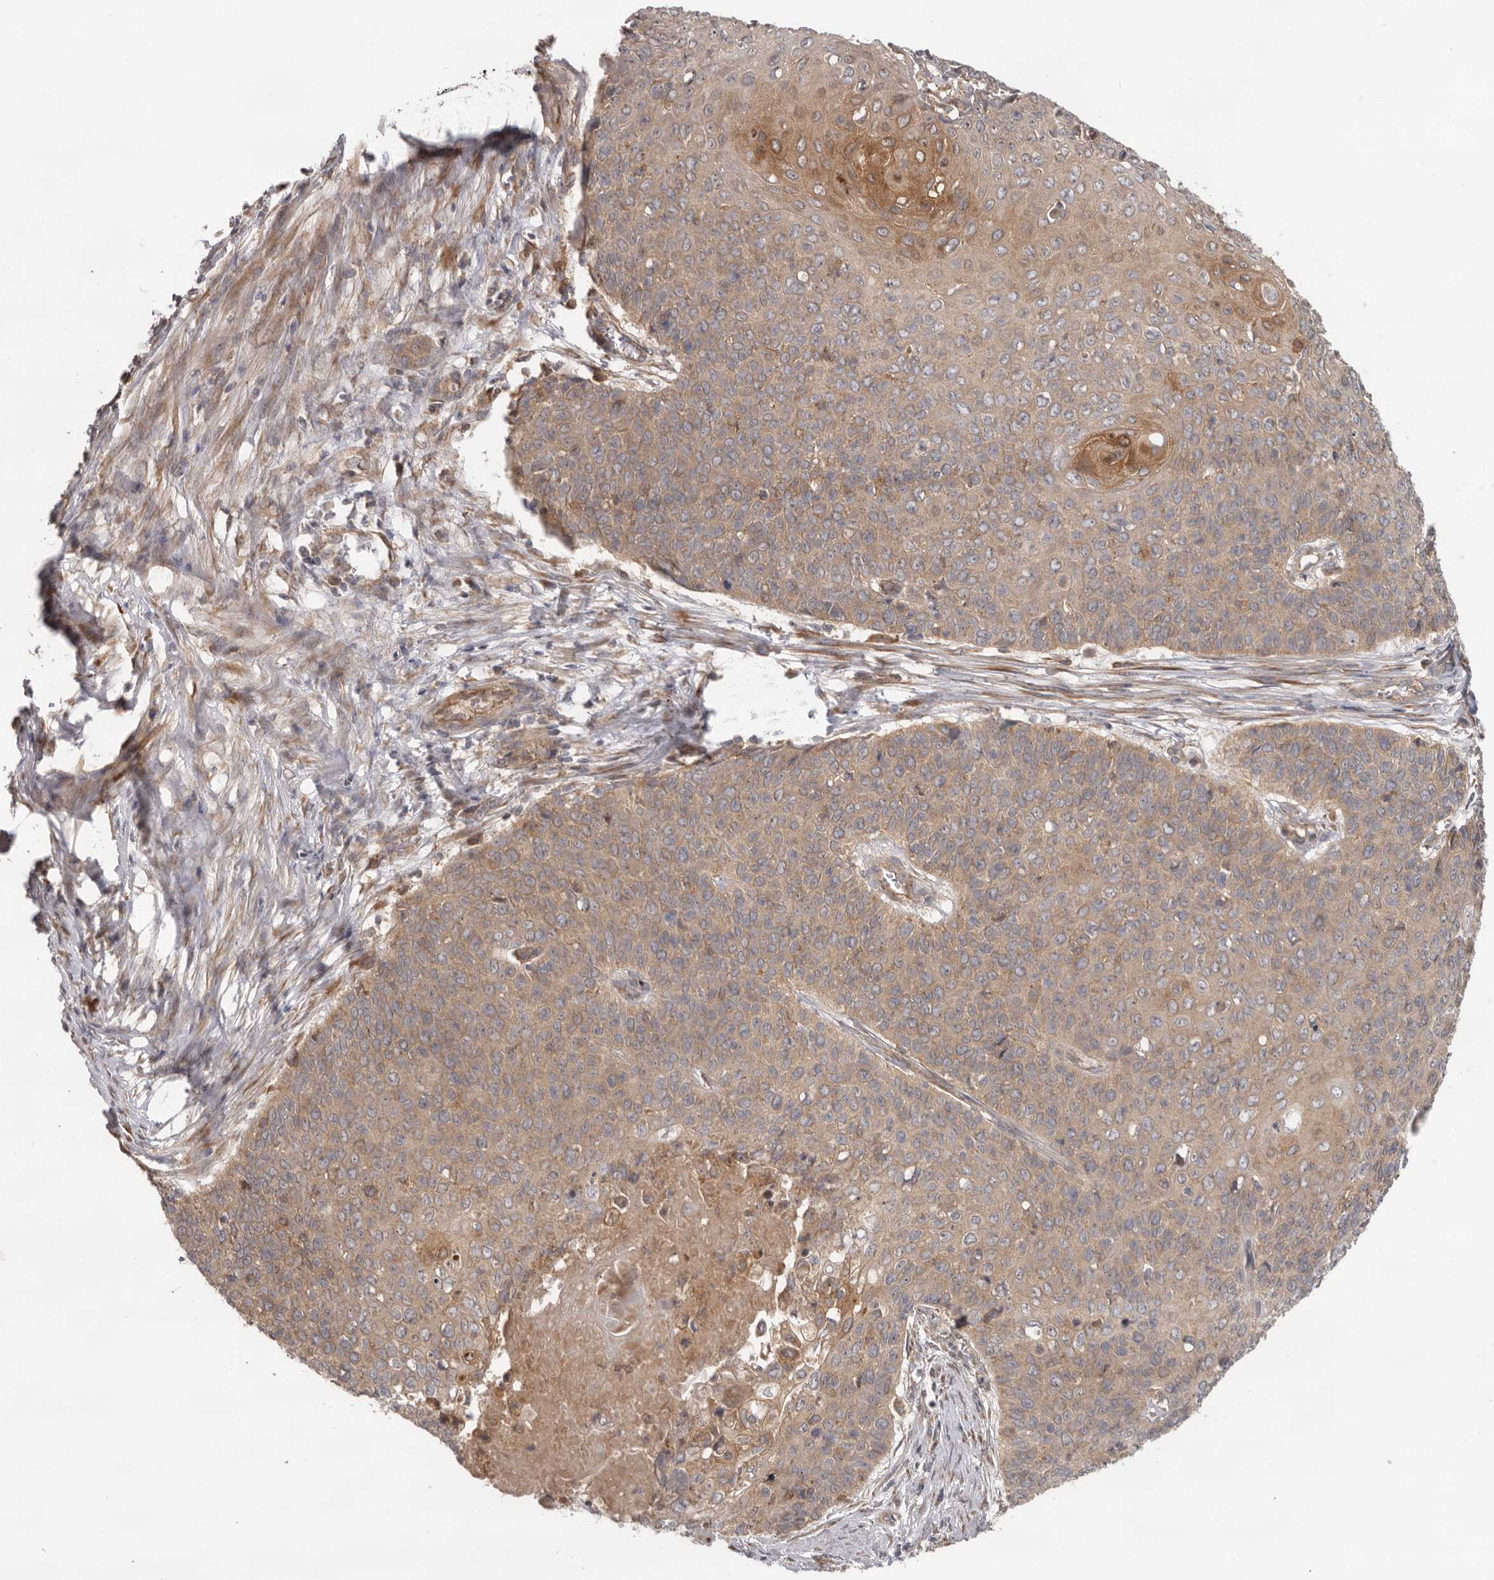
{"staining": {"intensity": "moderate", "quantity": ">75%", "location": "cytoplasmic/membranous"}, "tissue": "cervical cancer", "cell_type": "Tumor cells", "image_type": "cancer", "snomed": [{"axis": "morphology", "description": "Squamous cell carcinoma, NOS"}, {"axis": "topography", "description": "Cervix"}], "caption": "Squamous cell carcinoma (cervical) stained with DAB (3,3'-diaminobenzidine) immunohistochemistry shows medium levels of moderate cytoplasmic/membranous staining in approximately >75% of tumor cells. The protein of interest is shown in brown color, while the nuclei are stained blue.", "gene": "HINT3", "patient": {"sex": "female", "age": 39}}